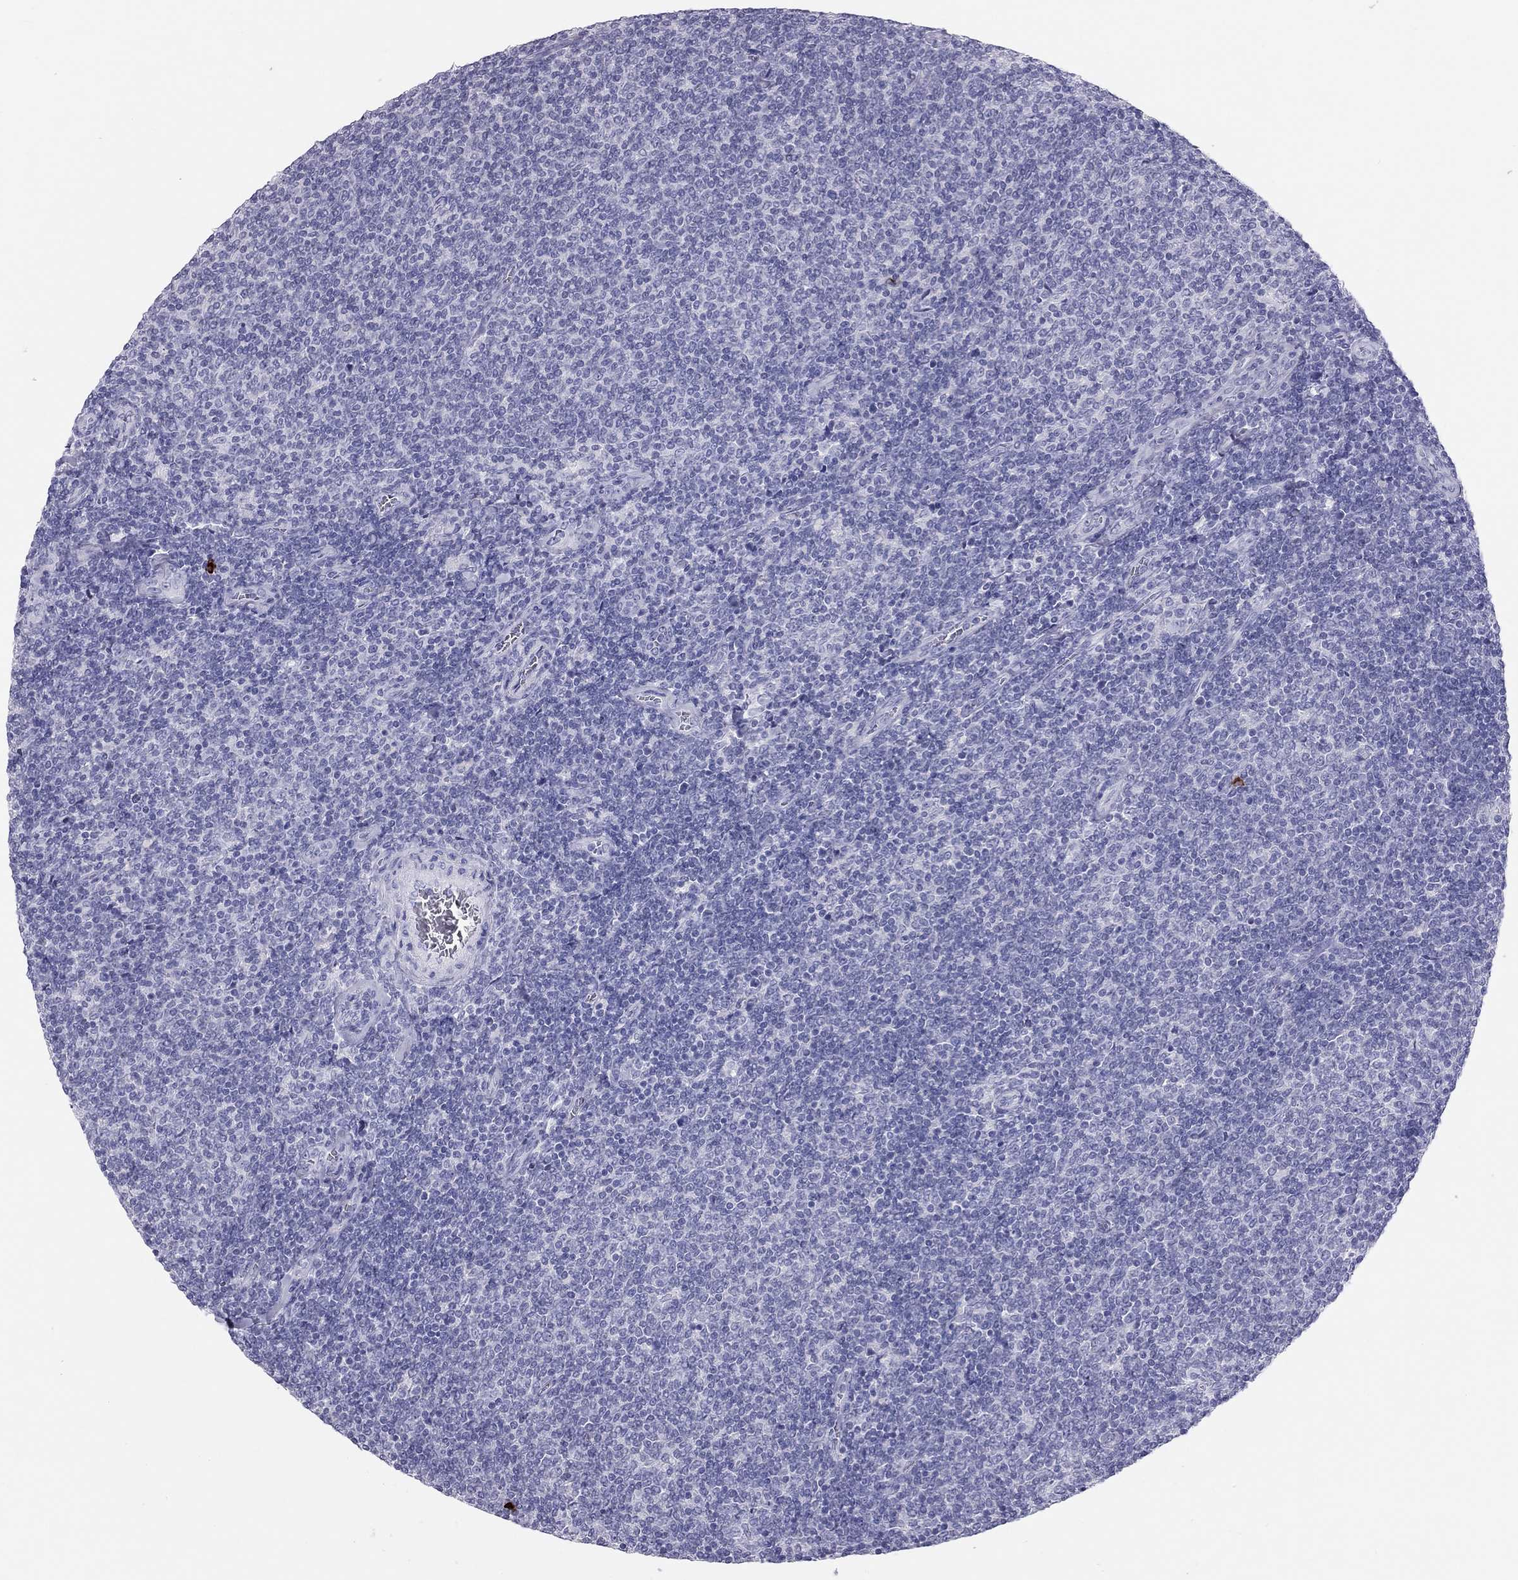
{"staining": {"intensity": "negative", "quantity": "none", "location": "none"}, "tissue": "lymphoma", "cell_type": "Tumor cells", "image_type": "cancer", "snomed": [{"axis": "morphology", "description": "Malignant lymphoma, non-Hodgkin's type, Low grade"}, {"axis": "topography", "description": "Lymph node"}], "caption": "Immunohistochemistry photomicrograph of neoplastic tissue: human malignant lymphoma, non-Hodgkin's type (low-grade) stained with DAB displays no significant protein positivity in tumor cells.", "gene": "KLRG1", "patient": {"sex": "male", "age": 52}}